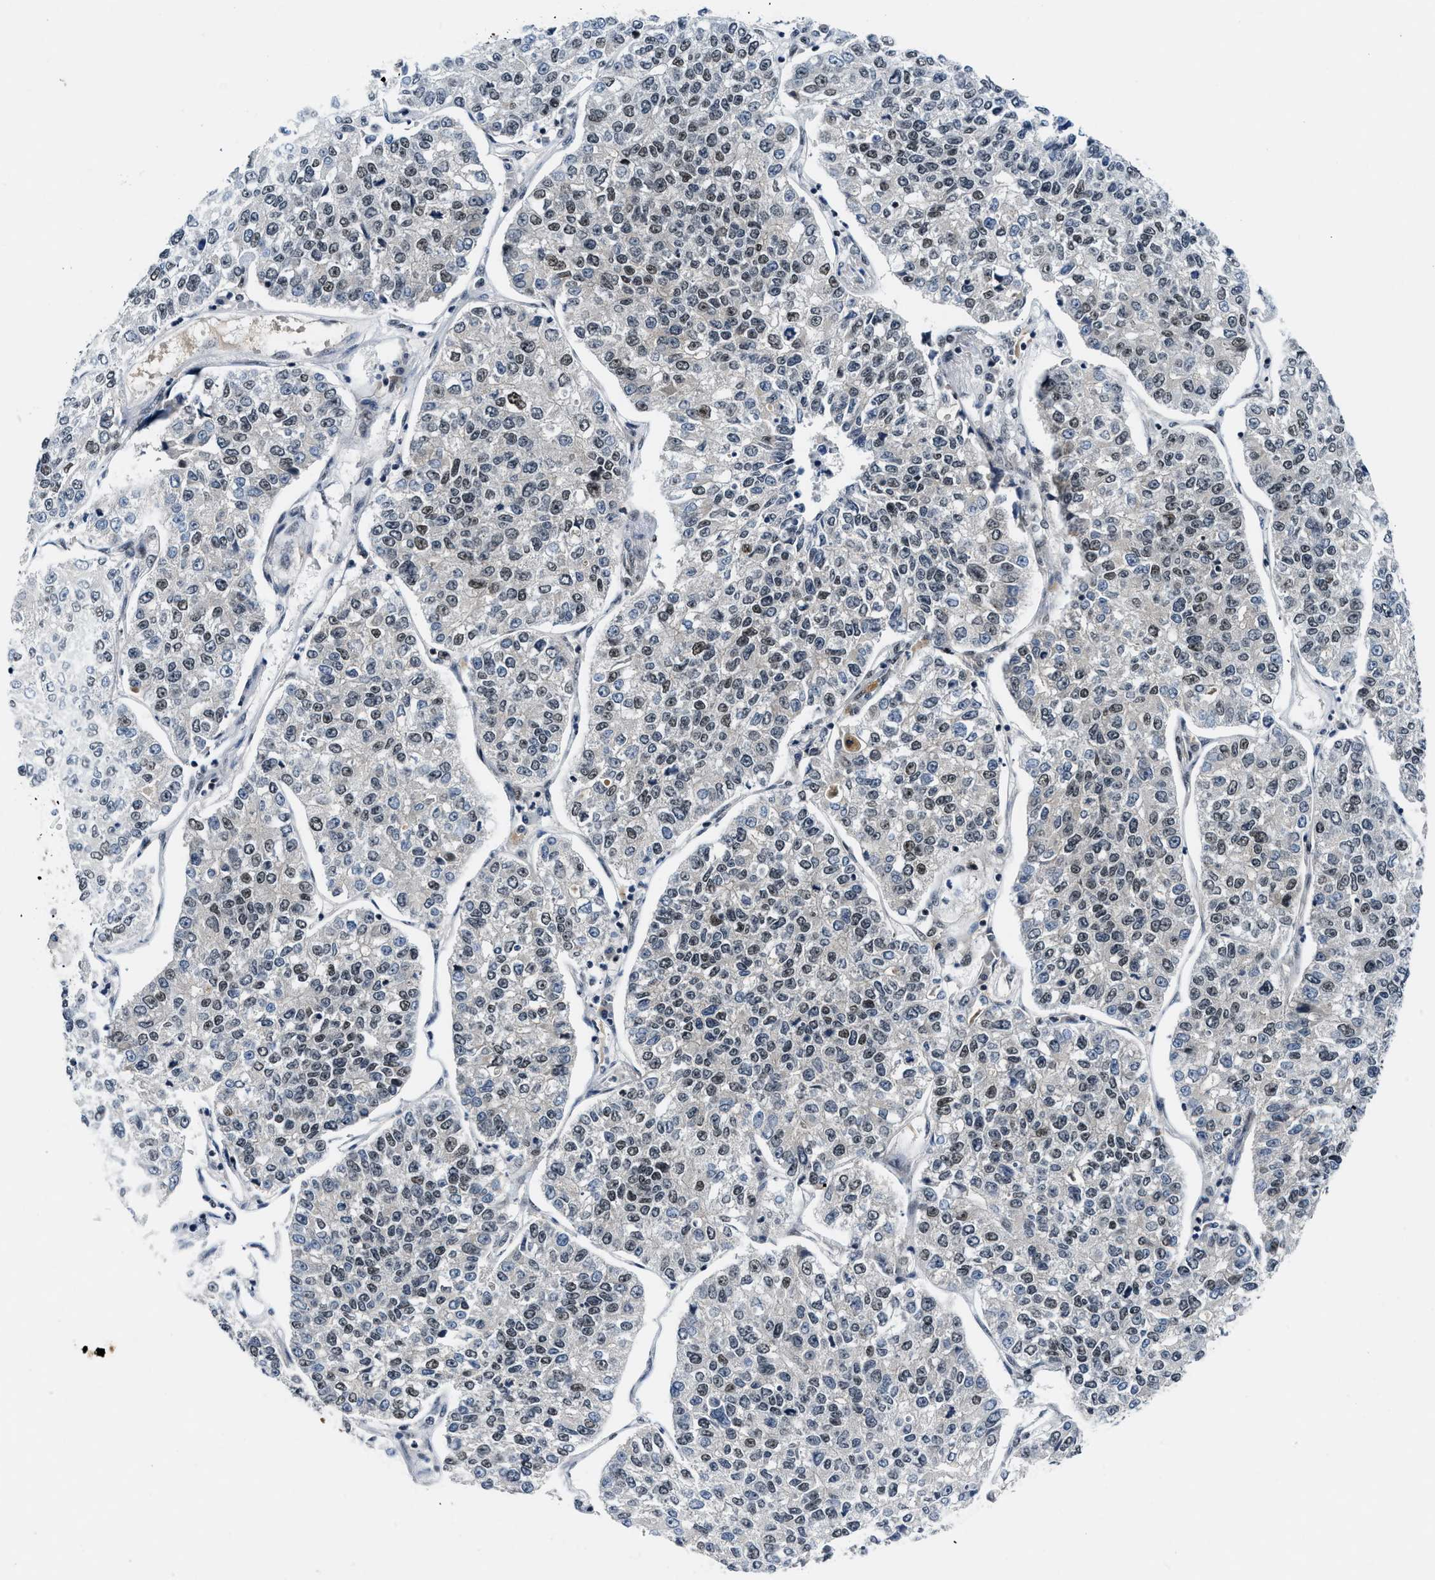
{"staining": {"intensity": "weak", "quantity": "25%-75%", "location": "nuclear"}, "tissue": "lung cancer", "cell_type": "Tumor cells", "image_type": "cancer", "snomed": [{"axis": "morphology", "description": "Adenocarcinoma, NOS"}, {"axis": "topography", "description": "Lung"}], "caption": "Tumor cells show low levels of weak nuclear positivity in approximately 25%-75% of cells in human lung cancer.", "gene": "NCOA1", "patient": {"sex": "male", "age": 49}}